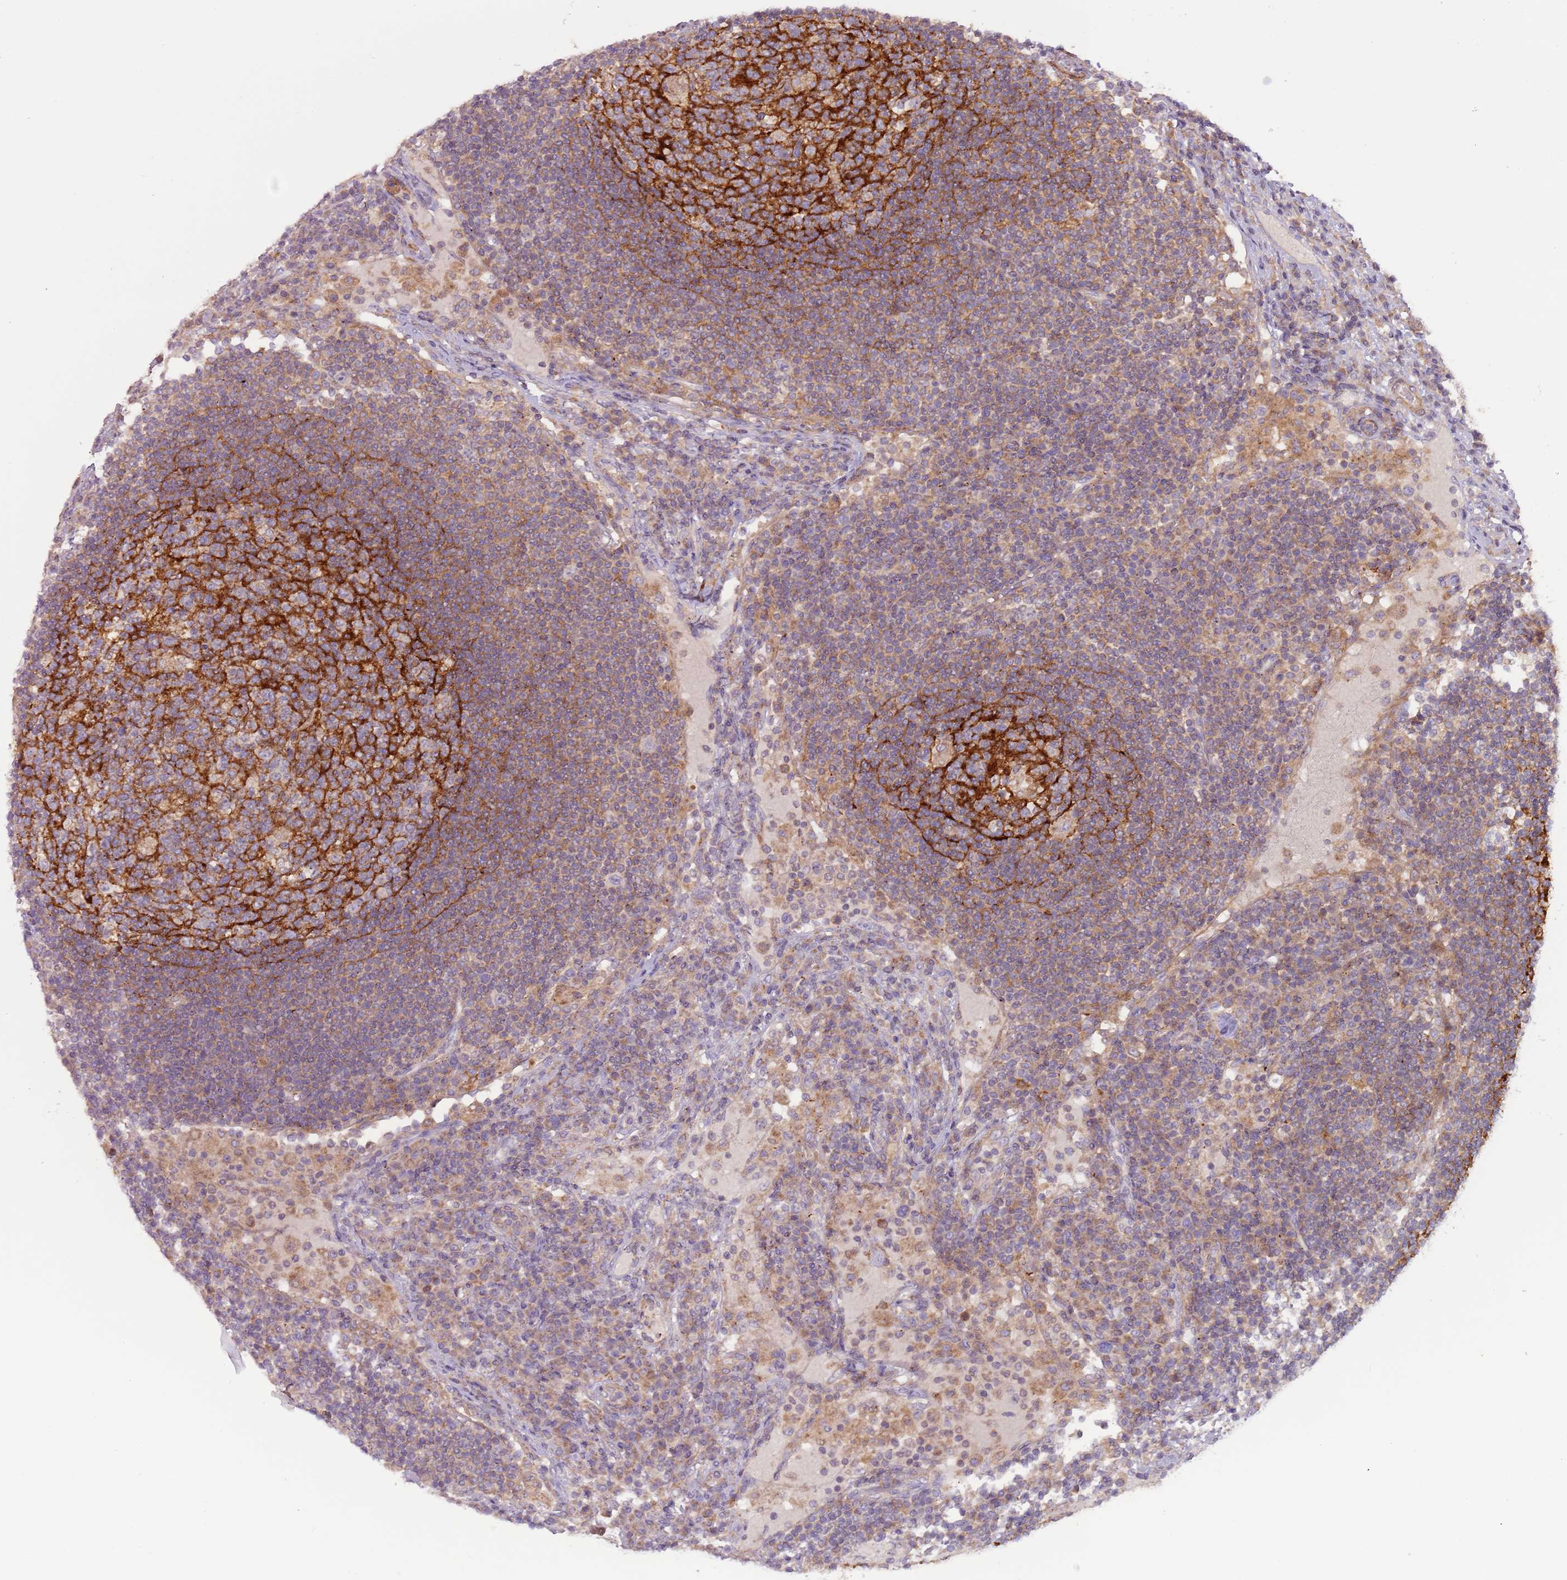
{"staining": {"intensity": "weak", "quantity": "25%-75%", "location": "cytoplasmic/membranous"}, "tissue": "lymph node", "cell_type": "Germinal center cells", "image_type": "normal", "snomed": [{"axis": "morphology", "description": "Normal tissue, NOS"}, {"axis": "topography", "description": "Lymph node"}], "caption": "Human lymph node stained with a protein marker reveals weak staining in germinal center cells.", "gene": "DTD2", "patient": {"sex": "female", "age": 53}}